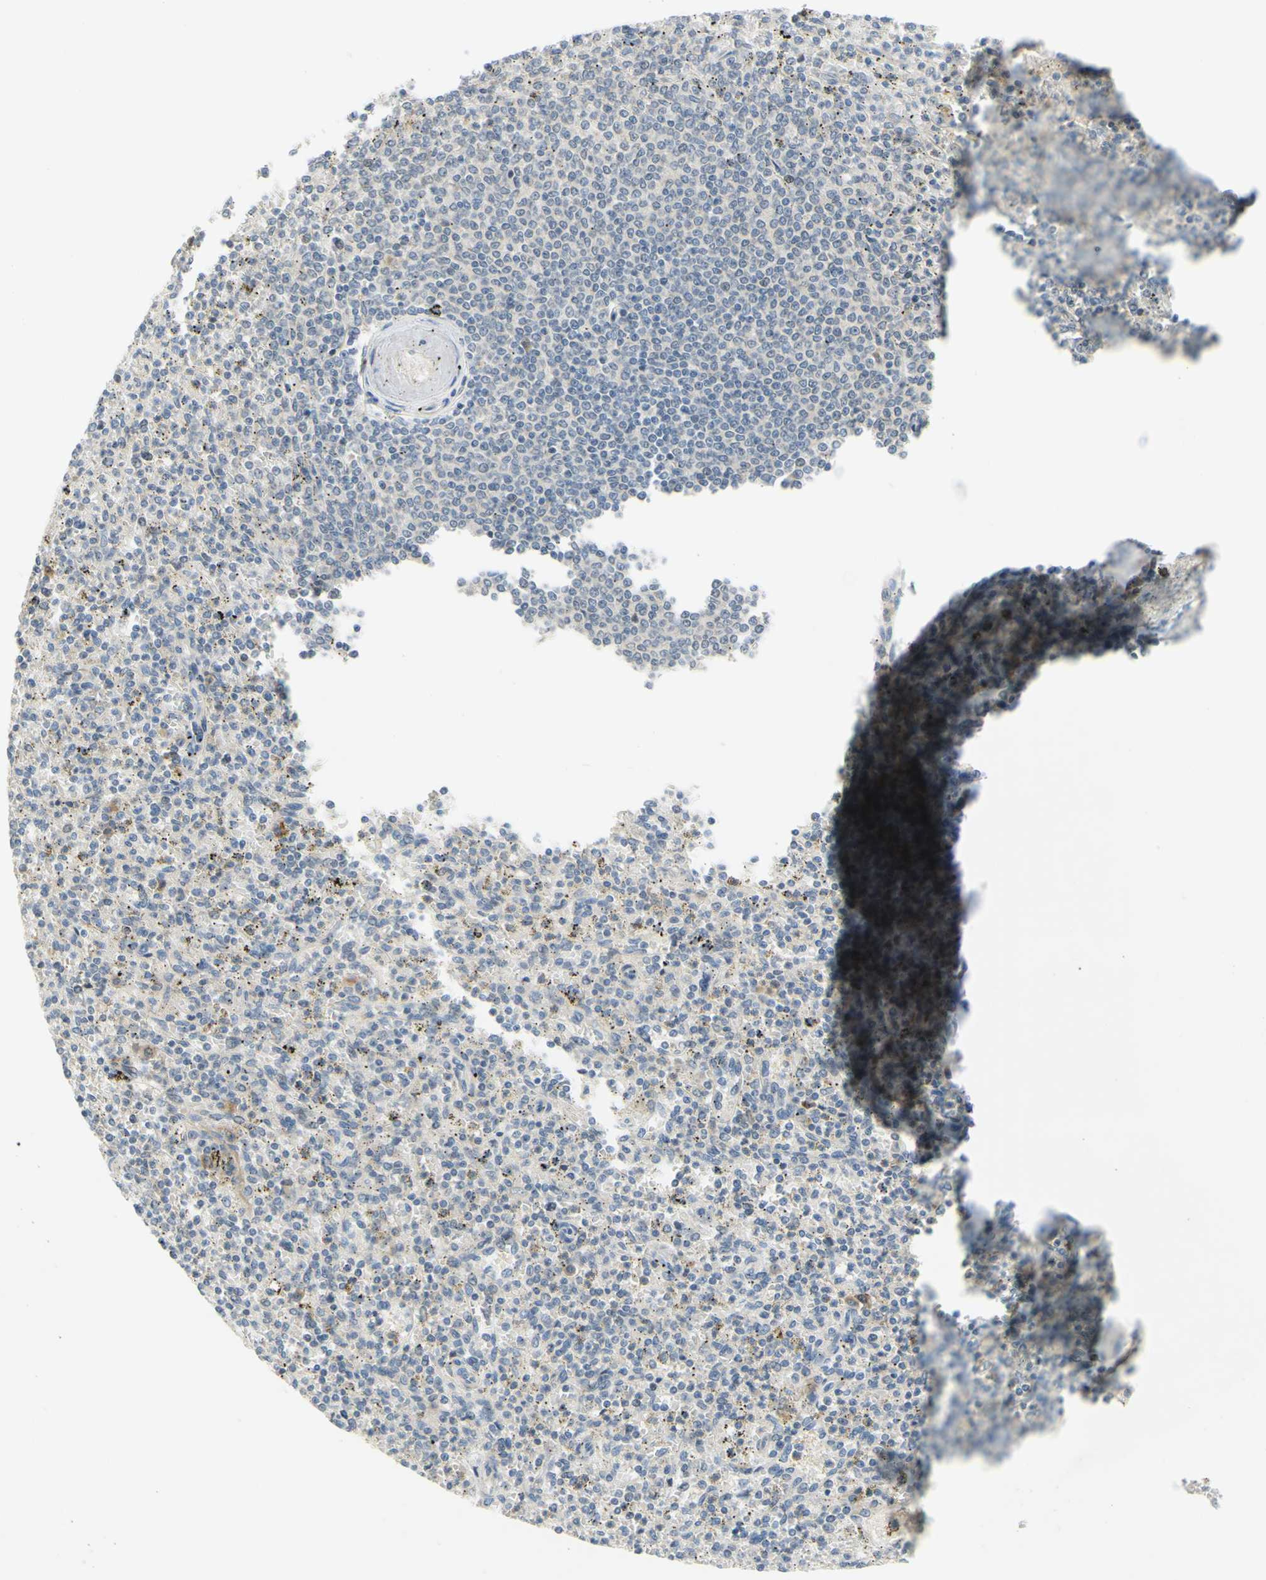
{"staining": {"intensity": "moderate", "quantity": "<25%", "location": "cytoplasmic/membranous"}, "tissue": "spleen", "cell_type": "Cells in red pulp", "image_type": "normal", "snomed": [{"axis": "morphology", "description": "Normal tissue, NOS"}, {"axis": "topography", "description": "Spleen"}], "caption": "Immunohistochemical staining of normal human spleen reveals <25% levels of moderate cytoplasmic/membranous protein expression in about <25% of cells in red pulp.", "gene": "CCNB2", "patient": {"sex": "male", "age": 72}}